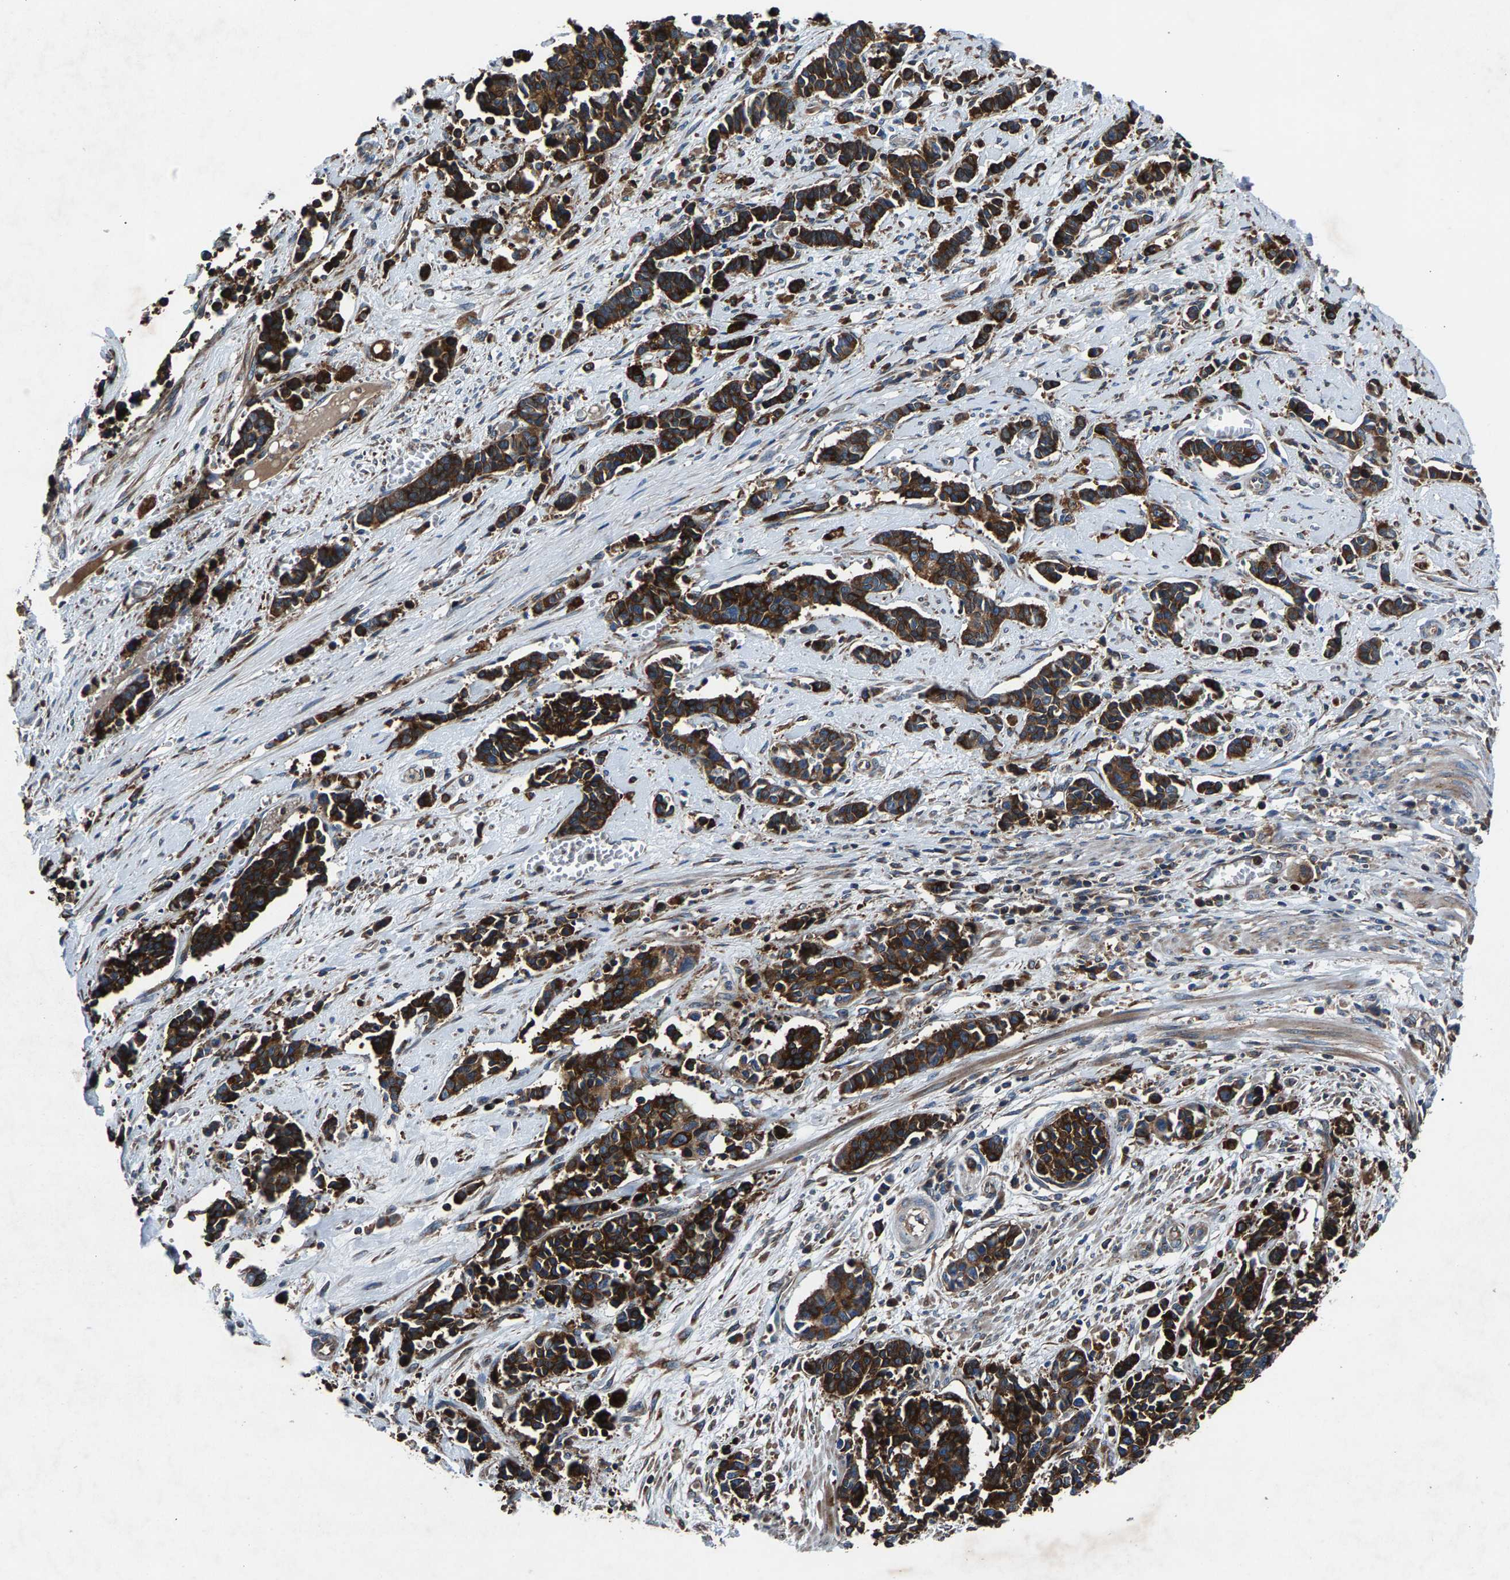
{"staining": {"intensity": "strong", "quantity": ">75%", "location": "cytoplasmic/membranous"}, "tissue": "cervical cancer", "cell_type": "Tumor cells", "image_type": "cancer", "snomed": [{"axis": "morphology", "description": "Squamous cell carcinoma, NOS"}, {"axis": "topography", "description": "Cervix"}], "caption": "Immunohistochemical staining of cervical cancer (squamous cell carcinoma) shows high levels of strong cytoplasmic/membranous protein expression in about >75% of tumor cells.", "gene": "LPCAT1", "patient": {"sex": "female", "age": 35}}